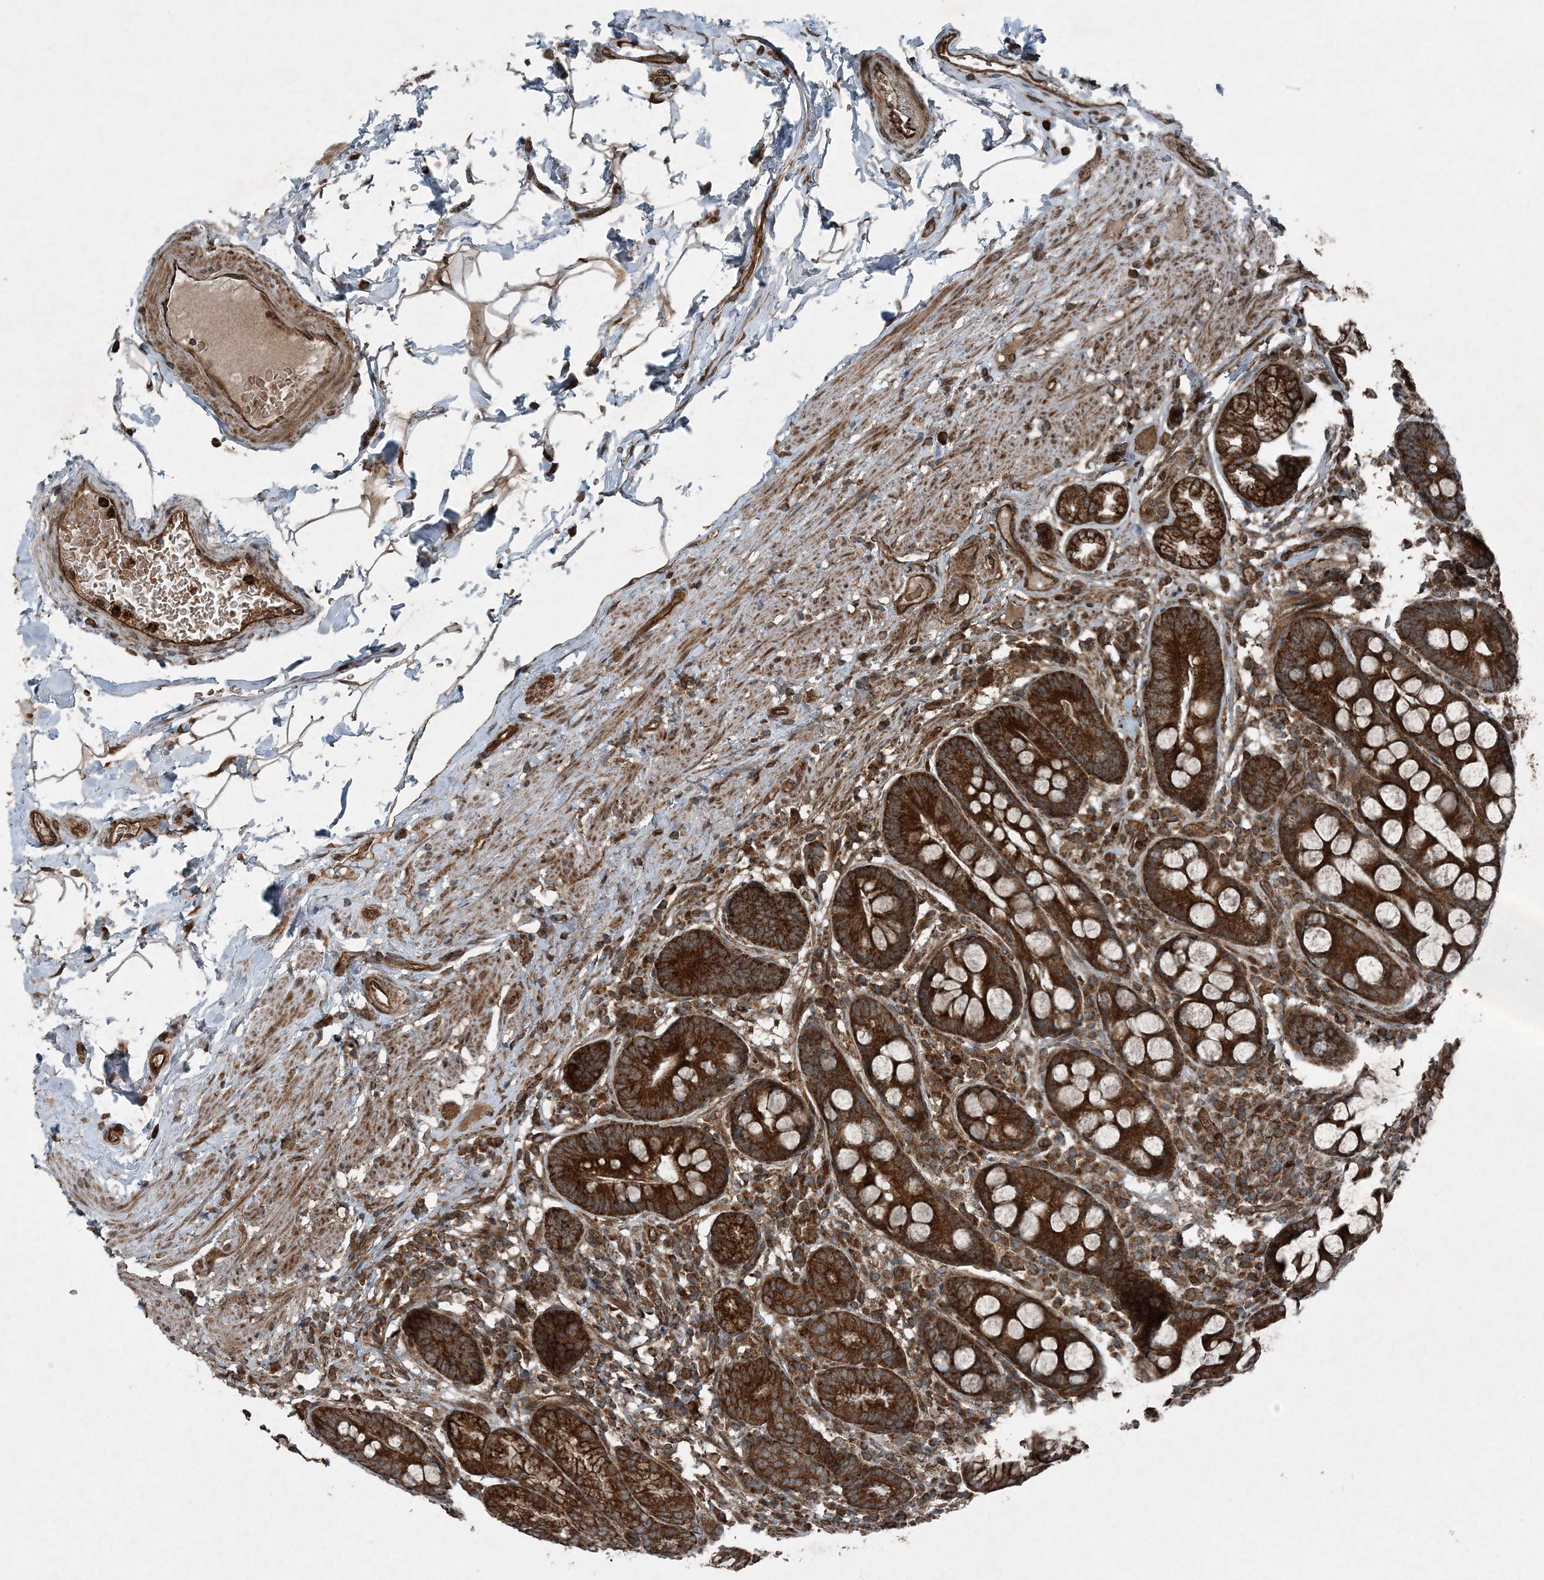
{"staining": {"intensity": "strong", "quantity": ">75%", "location": "cytoplasmic/membranous"}, "tissue": "stomach", "cell_type": "Glandular cells", "image_type": "normal", "snomed": [{"axis": "morphology", "description": "Normal tissue, NOS"}, {"axis": "topography", "description": "Stomach, lower"}], "caption": "An IHC histopathology image of unremarkable tissue is shown. Protein staining in brown highlights strong cytoplasmic/membranous positivity in stomach within glandular cells.", "gene": "COPS7B", "patient": {"sex": "male", "age": 52}}